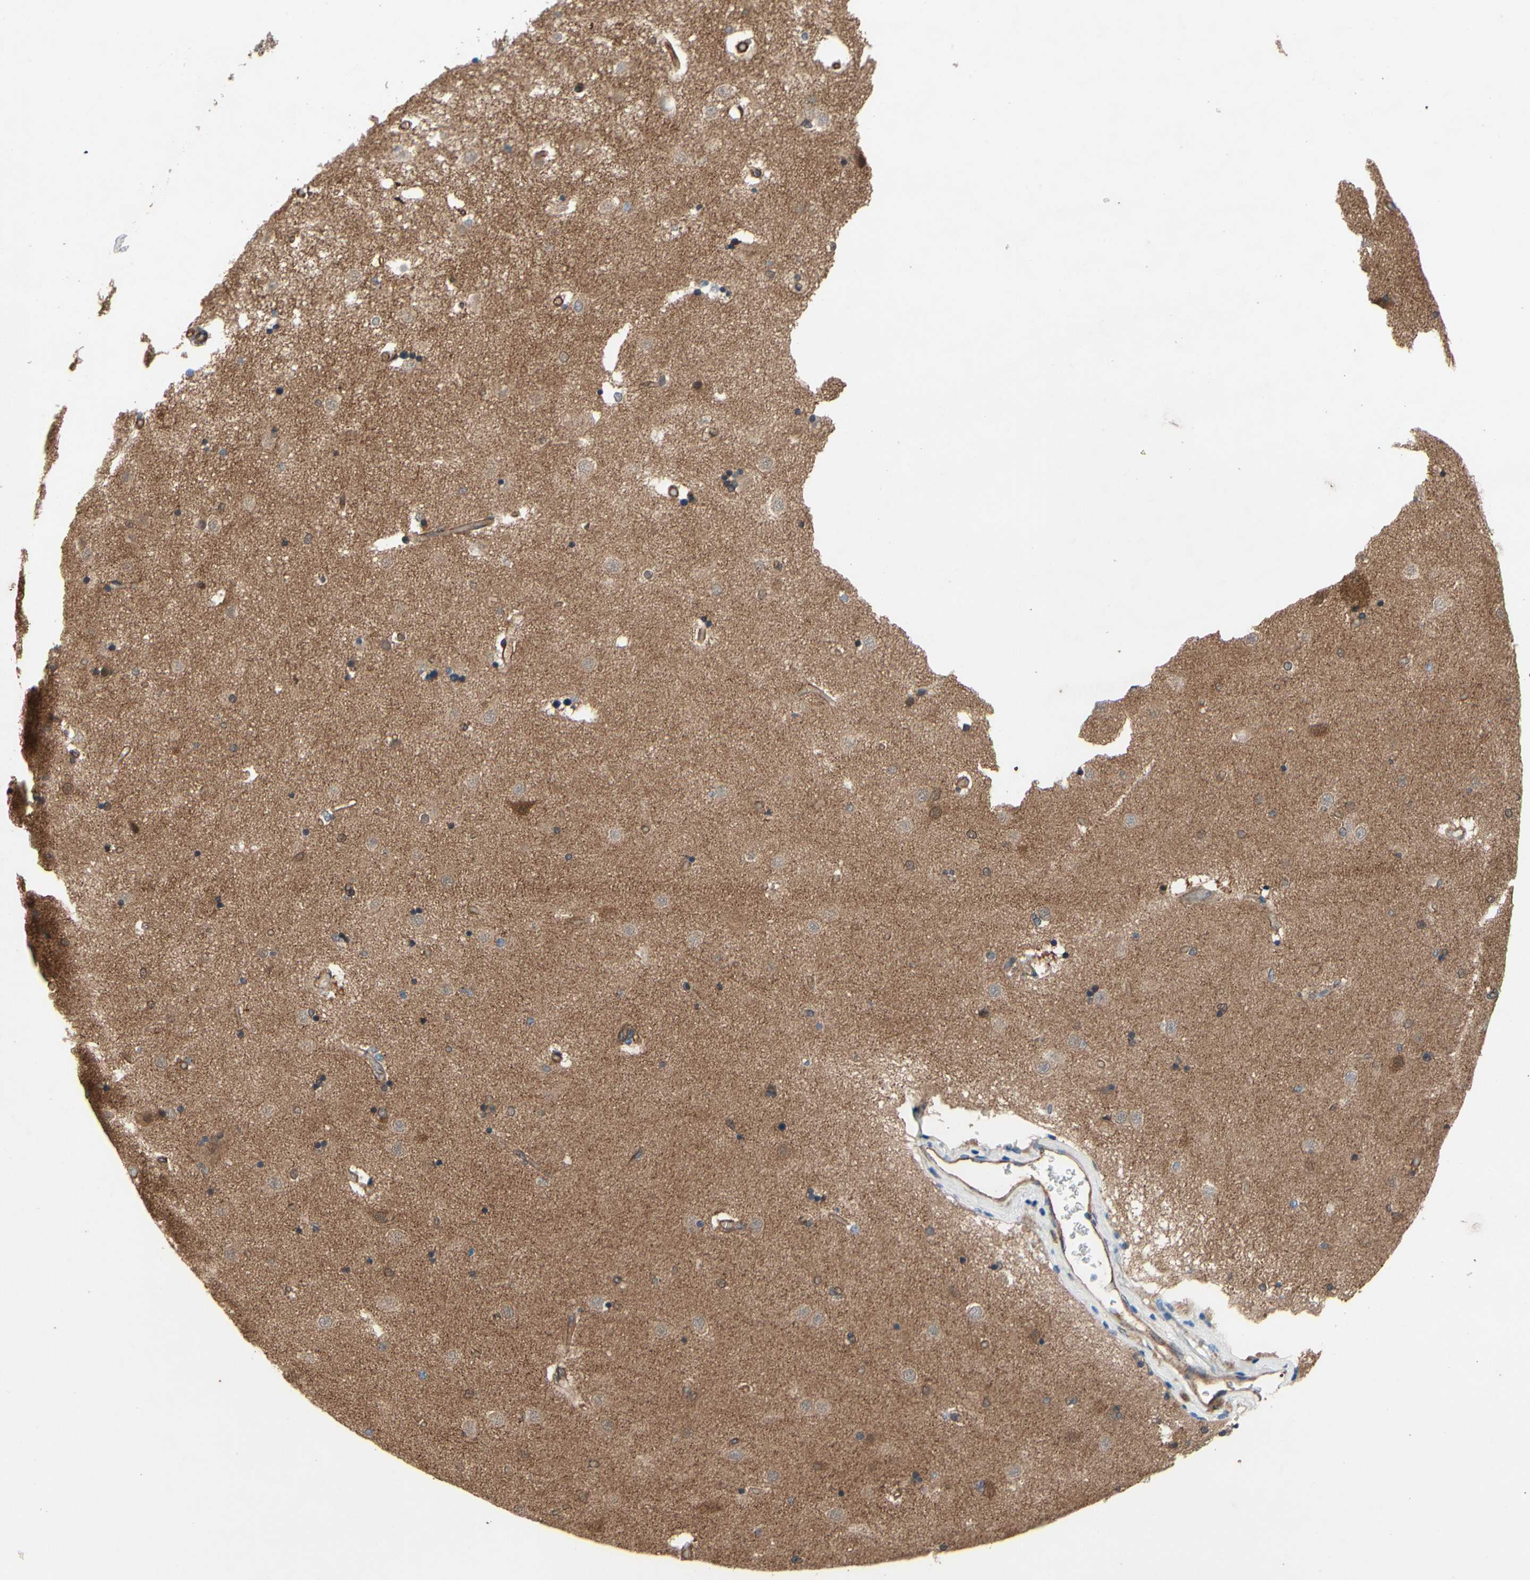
{"staining": {"intensity": "negative", "quantity": "none", "location": "none"}, "tissue": "caudate", "cell_type": "Glial cells", "image_type": "normal", "snomed": [{"axis": "morphology", "description": "Normal tissue, NOS"}, {"axis": "topography", "description": "Lateral ventricle wall"}], "caption": "A photomicrograph of caudate stained for a protein shows no brown staining in glial cells.", "gene": "CTTNBP2", "patient": {"sex": "female", "age": 54}}